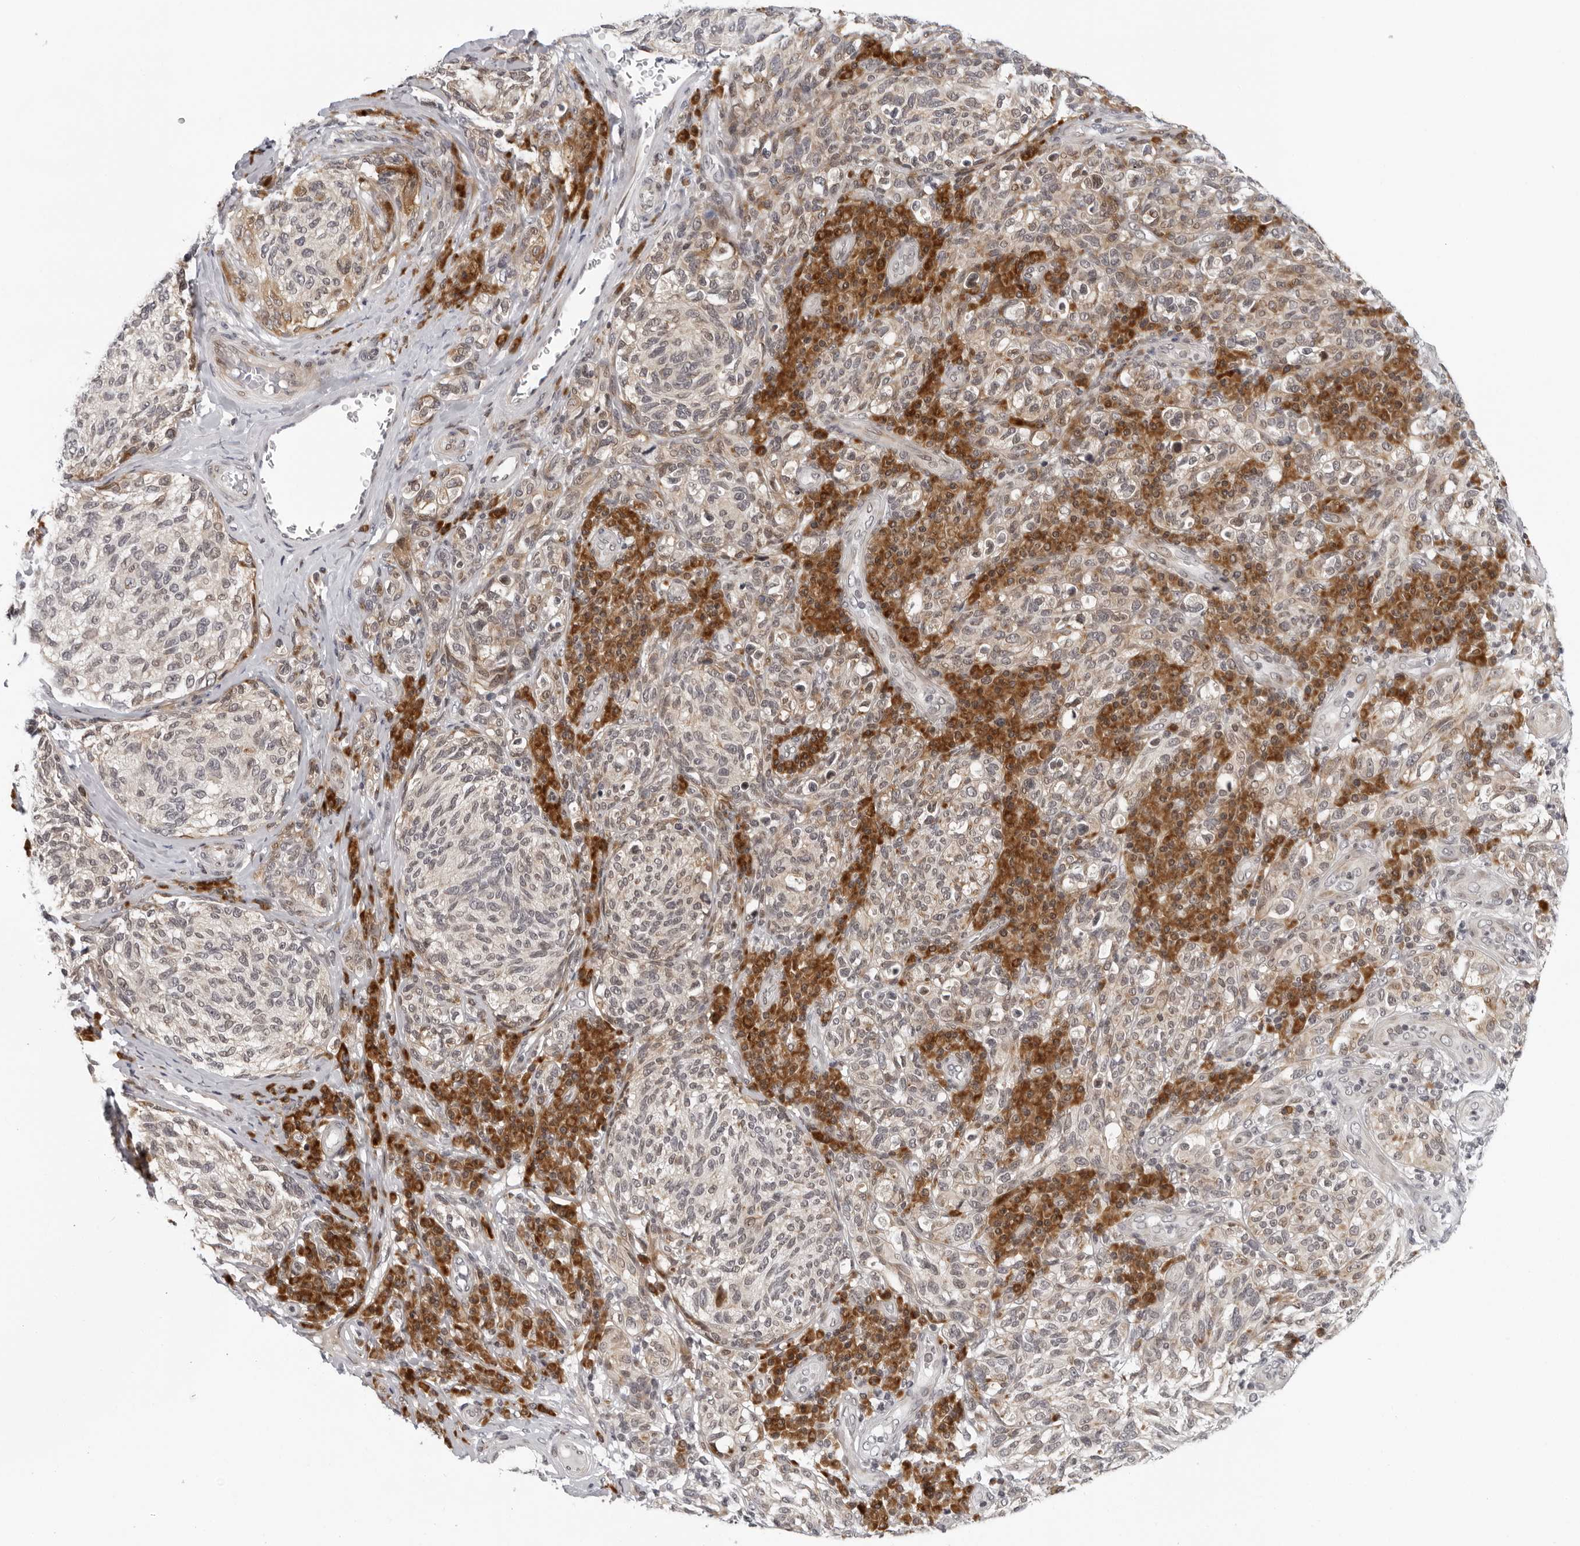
{"staining": {"intensity": "weak", "quantity": "25%-75%", "location": "cytoplasmic/membranous"}, "tissue": "melanoma", "cell_type": "Tumor cells", "image_type": "cancer", "snomed": [{"axis": "morphology", "description": "Malignant melanoma, NOS"}, {"axis": "topography", "description": "Skin"}], "caption": "DAB (3,3'-diaminobenzidine) immunohistochemical staining of human melanoma exhibits weak cytoplasmic/membranous protein expression in approximately 25%-75% of tumor cells. The protein is shown in brown color, while the nuclei are stained blue.", "gene": "PIP4K2C", "patient": {"sex": "female", "age": 73}}